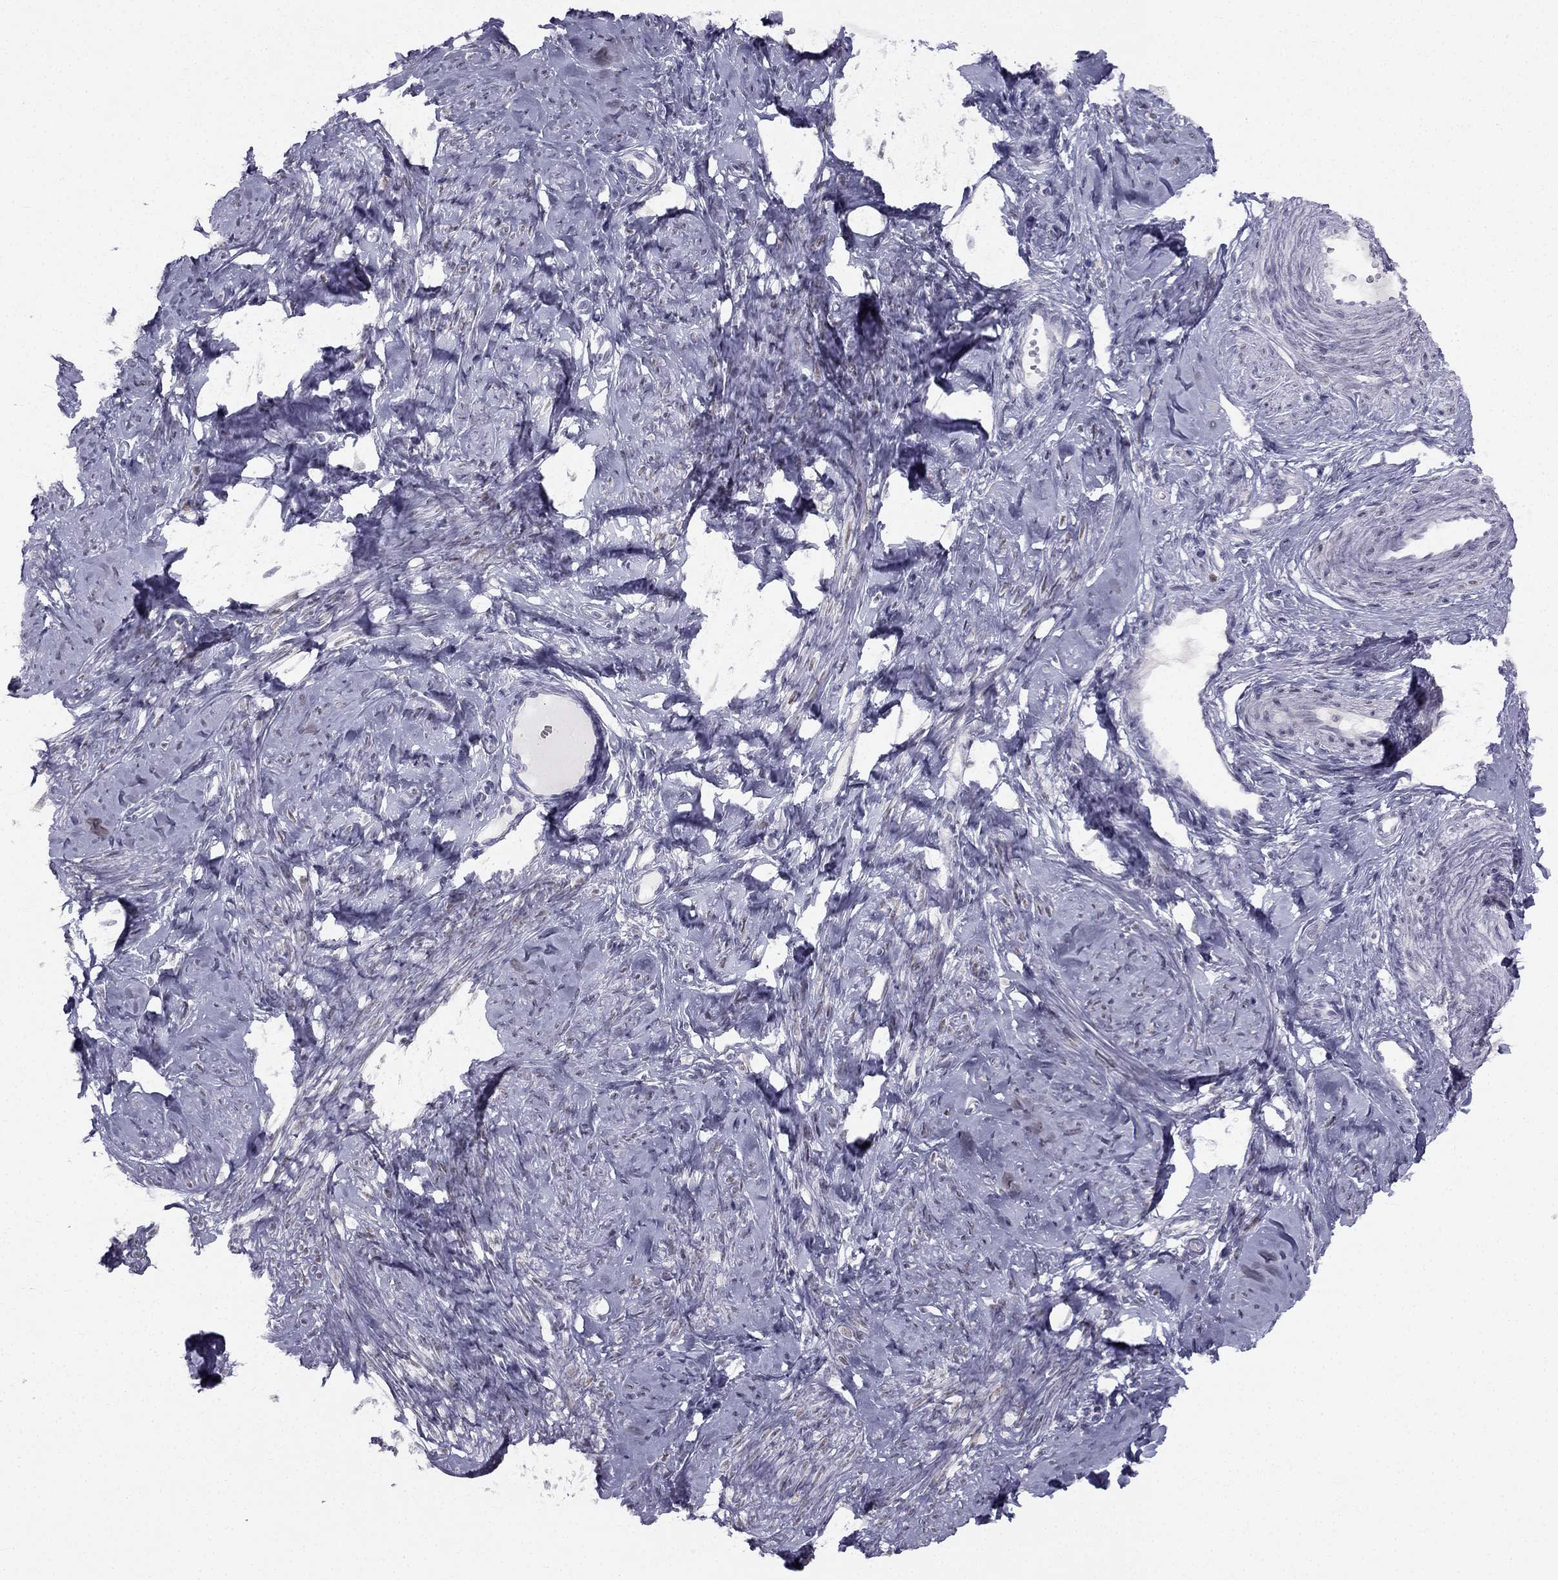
{"staining": {"intensity": "weak", "quantity": "25%-75%", "location": "nuclear"}, "tissue": "smooth muscle", "cell_type": "Smooth muscle cells", "image_type": "normal", "snomed": [{"axis": "morphology", "description": "Normal tissue, NOS"}, {"axis": "topography", "description": "Smooth muscle"}], "caption": "Protein expression analysis of unremarkable smooth muscle displays weak nuclear positivity in about 25%-75% of smooth muscle cells. The protein of interest is stained brown, and the nuclei are stained in blue (DAB IHC with brightfield microscopy, high magnification).", "gene": "TRPS1", "patient": {"sex": "female", "age": 48}}